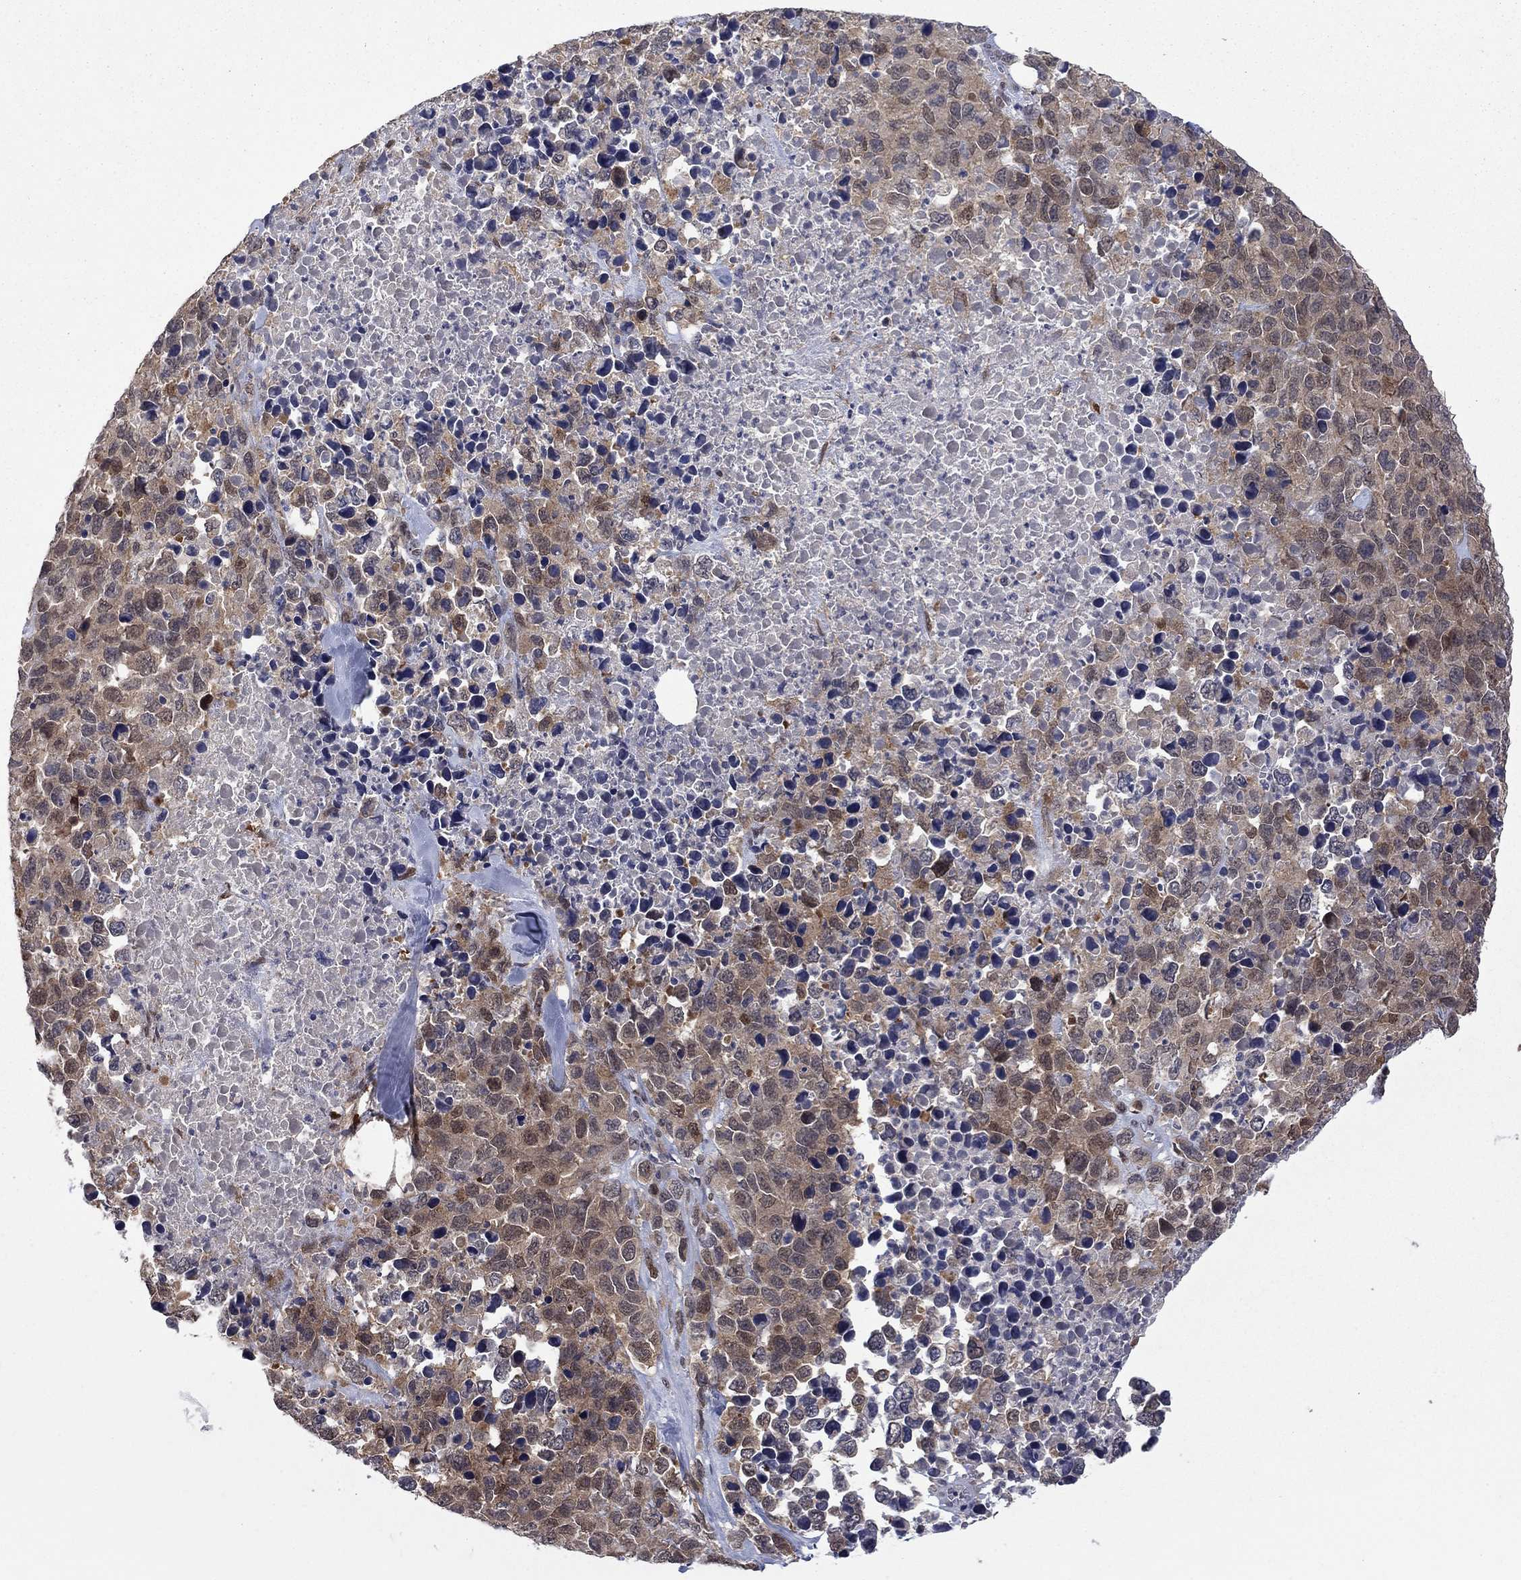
{"staining": {"intensity": "moderate", "quantity": "25%-75%", "location": "cytoplasmic/membranous"}, "tissue": "melanoma", "cell_type": "Tumor cells", "image_type": "cancer", "snomed": [{"axis": "morphology", "description": "Malignant melanoma, Metastatic site"}, {"axis": "topography", "description": "Skin"}], "caption": "Immunohistochemical staining of human malignant melanoma (metastatic site) exhibits medium levels of moderate cytoplasmic/membranous positivity in about 25%-75% of tumor cells.", "gene": "CBR1", "patient": {"sex": "male", "age": 84}}